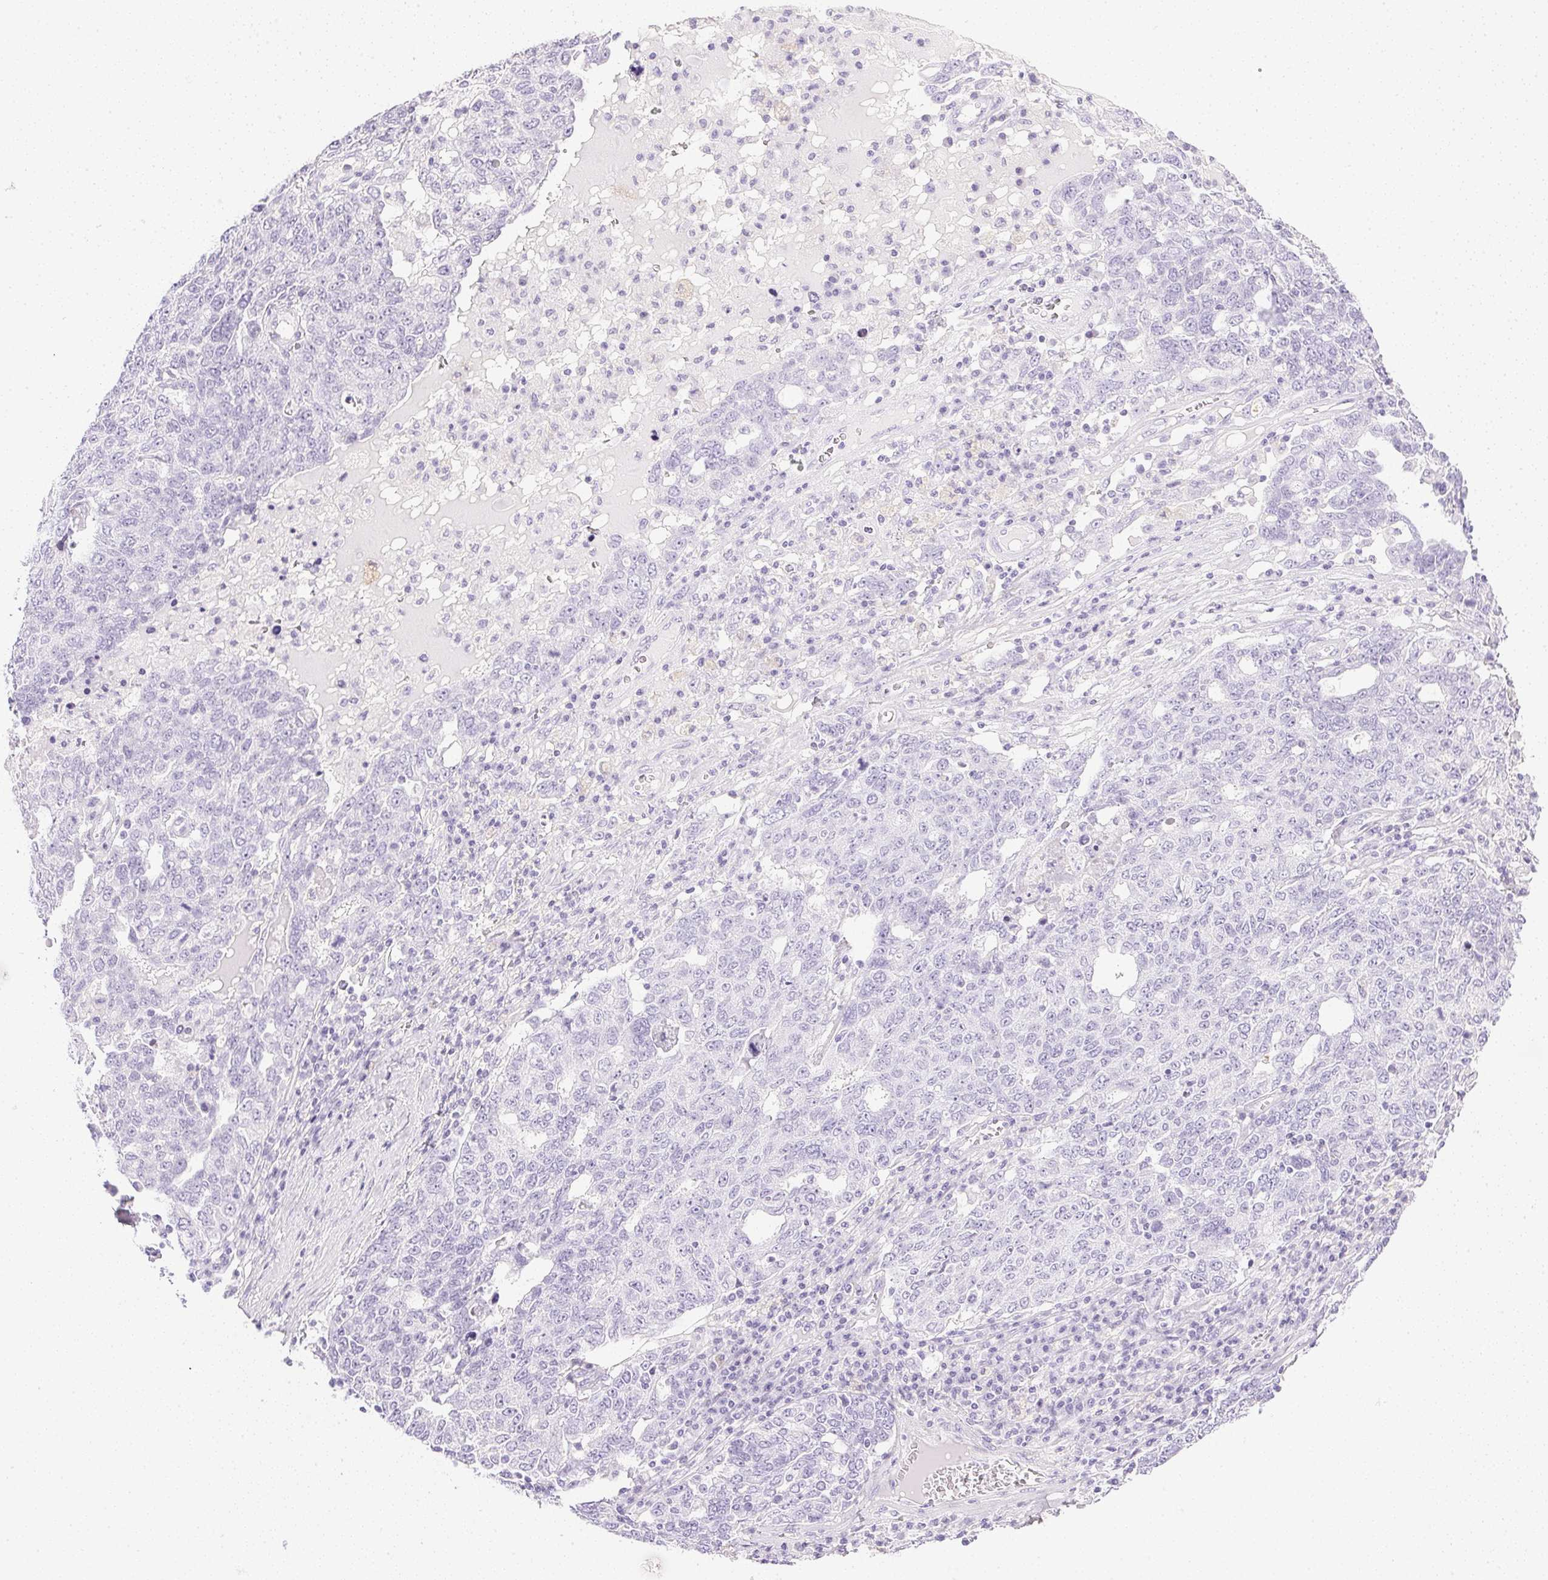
{"staining": {"intensity": "negative", "quantity": "none", "location": "none"}, "tissue": "ovarian cancer", "cell_type": "Tumor cells", "image_type": "cancer", "snomed": [{"axis": "morphology", "description": "Carcinoma, endometroid"}, {"axis": "topography", "description": "Ovary"}], "caption": "Immunohistochemistry (IHC) of ovarian cancer (endometroid carcinoma) shows no expression in tumor cells.", "gene": "CPB1", "patient": {"sex": "female", "age": 62}}